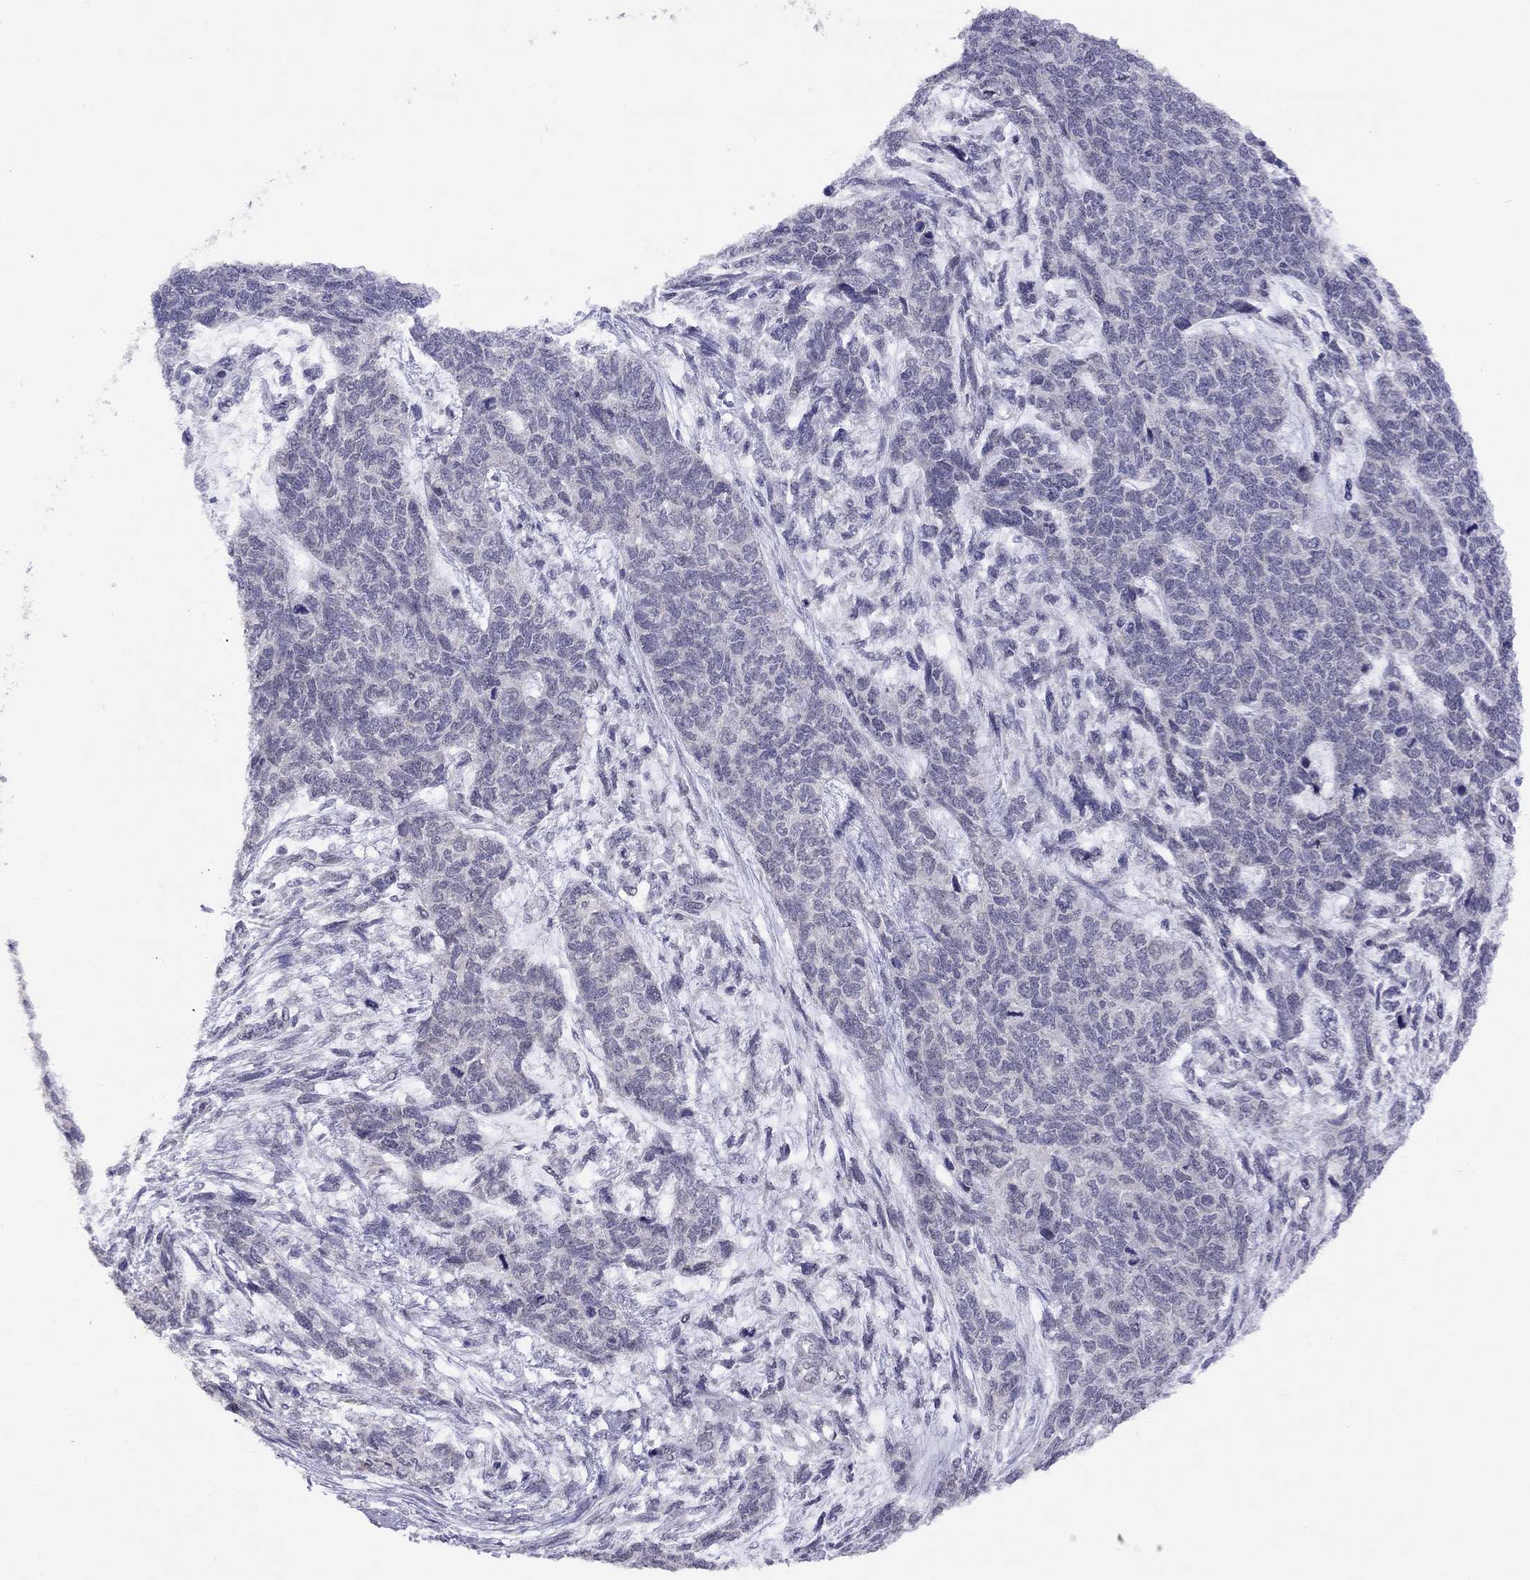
{"staining": {"intensity": "negative", "quantity": "none", "location": "none"}, "tissue": "cervical cancer", "cell_type": "Tumor cells", "image_type": "cancer", "snomed": [{"axis": "morphology", "description": "Squamous cell carcinoma, NOS"}, {"axis": "topography", "description": "Cervix"}], "caption": "Immunohistochemistry (IHC) of human cervical cancer (squamous cell carcinoma) displays no positivity in tumor cells.", "gene": "HES5", "patient": {"sex": "female", "age": 63}}